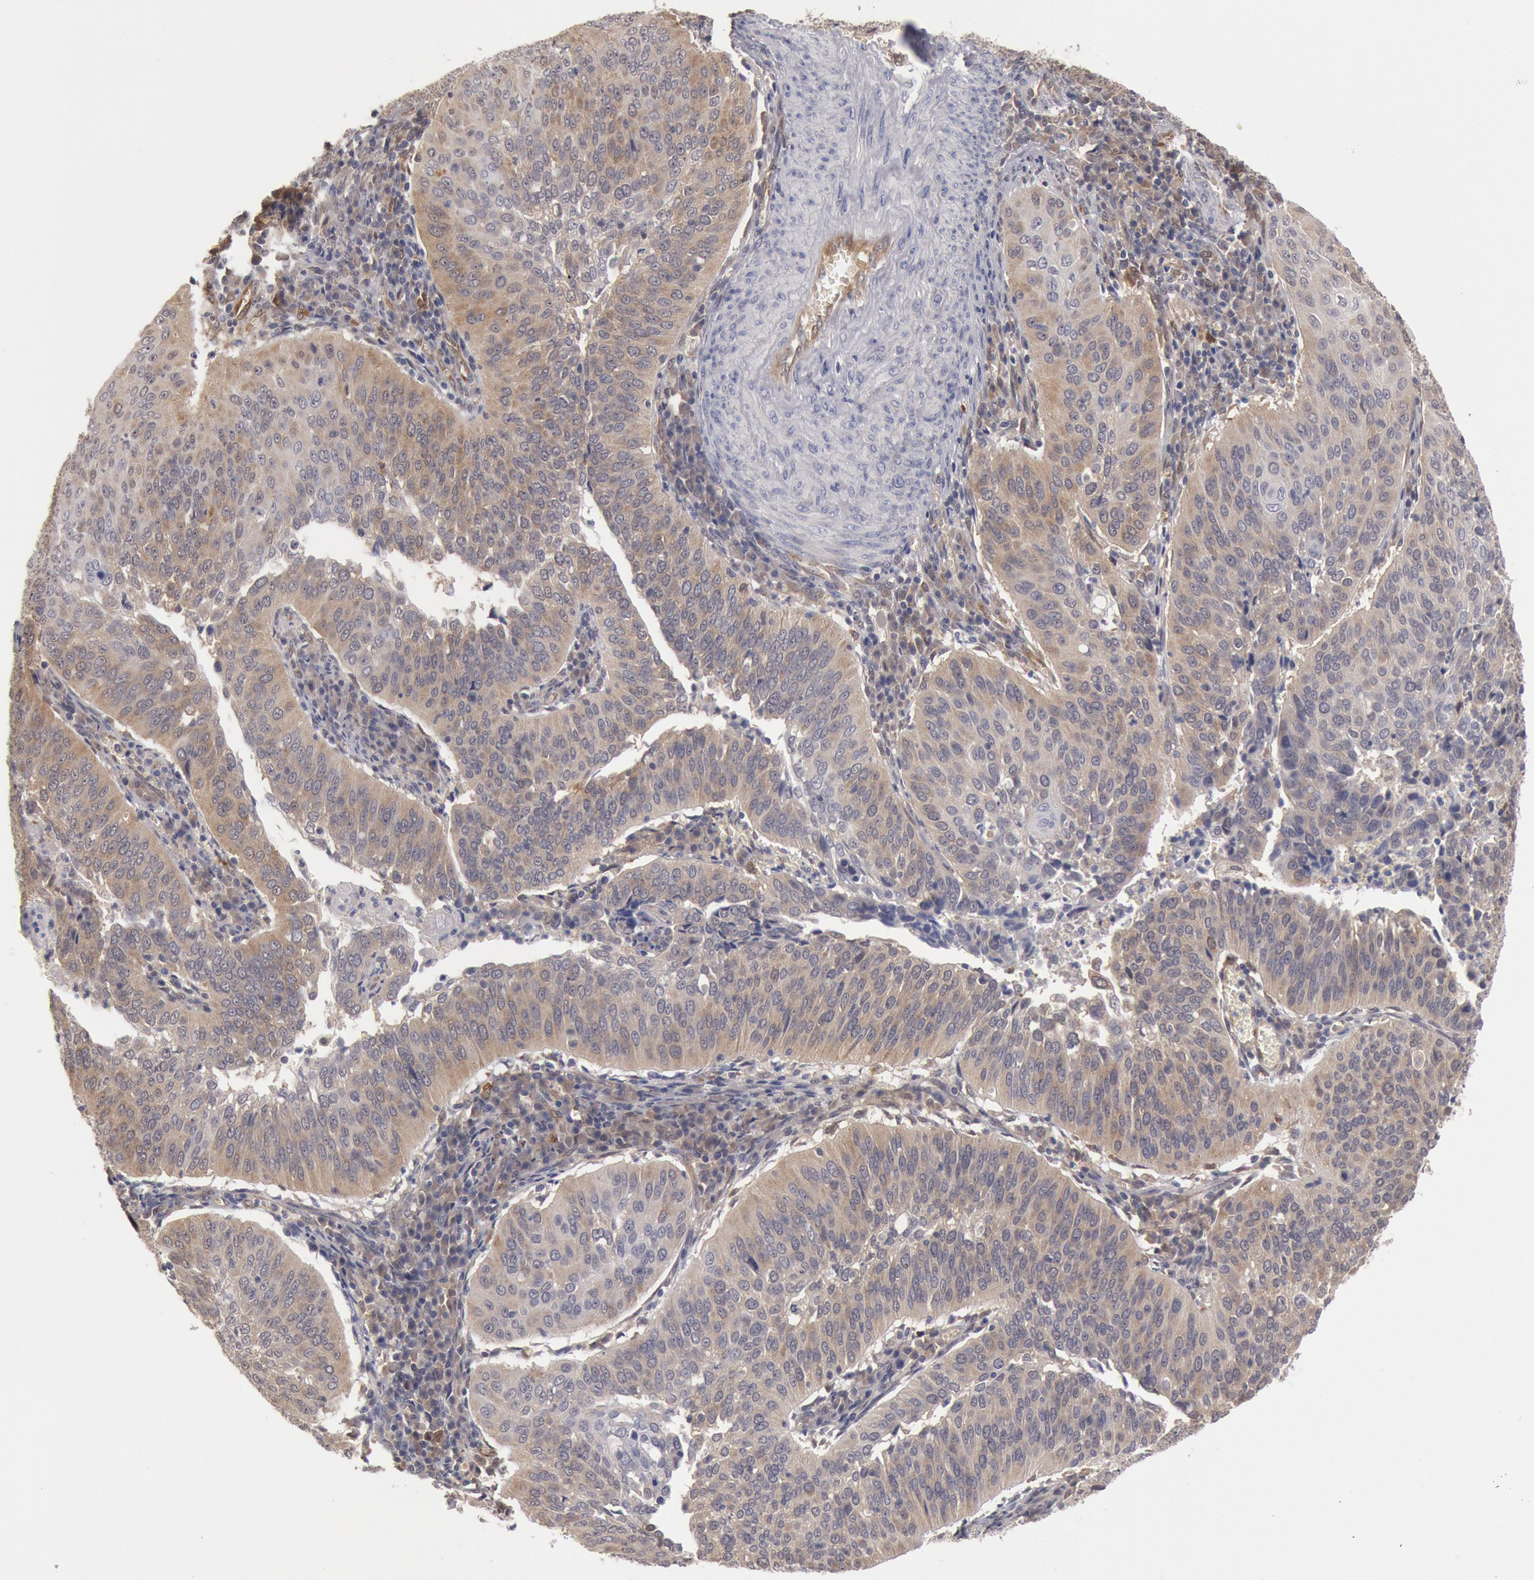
{"staining": {"intensity": "weak", "quantity": "25%-75%", "location": "cytoplasmic/membranous"}, "tissue": "cervical cancer", "cell_type": "Tumor cells", "image_type": "cancer", "snomed": [{"axis": "morphology", "description": "Squamous cell carcinoma, NOS"}, {"axis": "topography", "description": "Cervix"}], "caption": "Immunohistochemistry (IHC) histopathology image of human cervical cancer stained for a protein (brown), which displays low levels of weak cytoplasmic/membranous positivity in approximately 25%-75% of tumor cells.", "gene": "DNAJA1", "patient": {"sex": "female", "age": 39}}